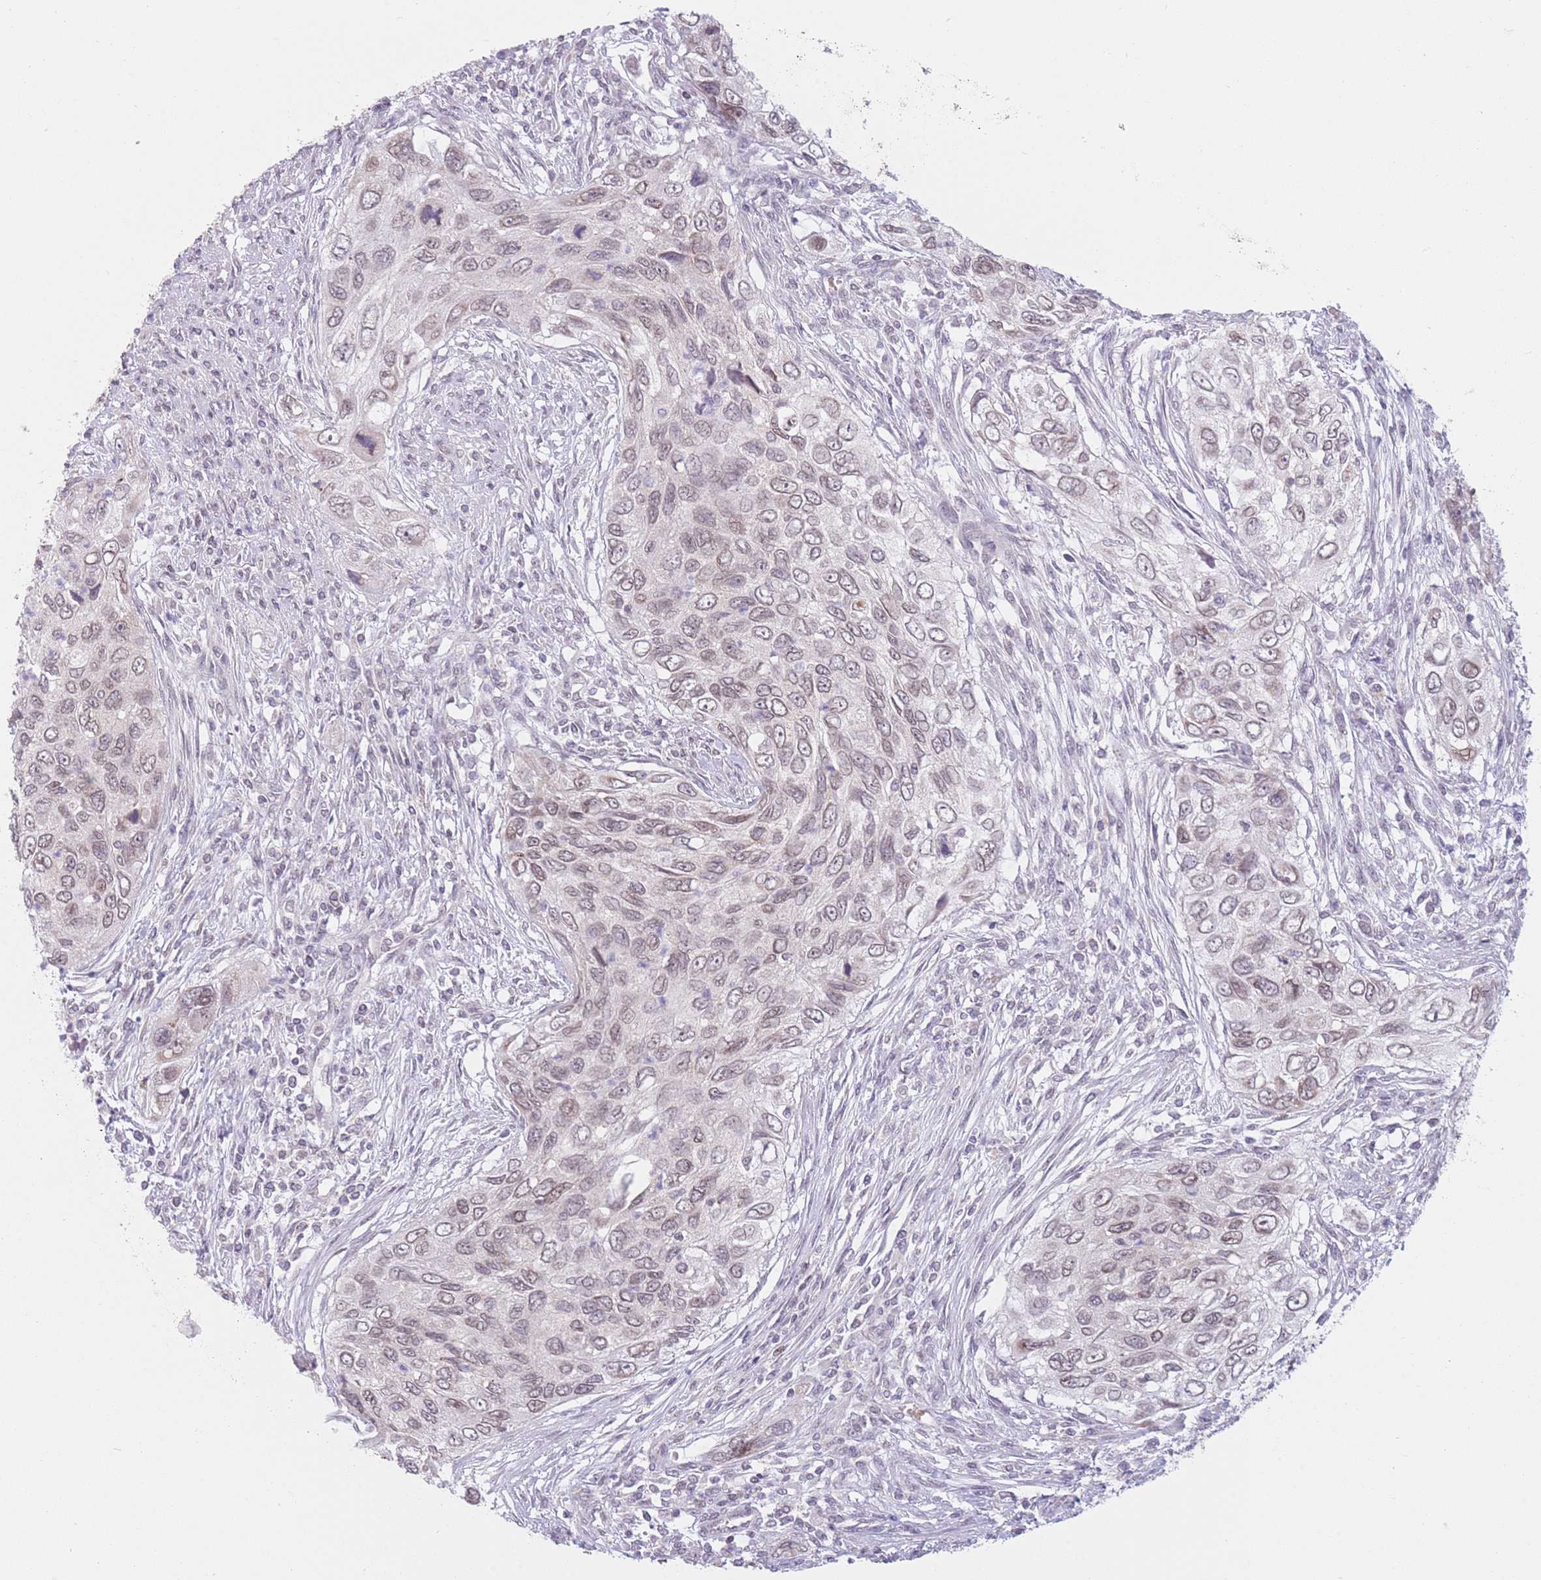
{"staining": {"intensity": "weak", "quantity": ">75%", "location": "cytoplasmic/membranous,nuclear"}, "tissue": "urothelial cancer", "cell_type": "Tumor cells", "image_type": "cancer", "snomed": [{"axis": "morphology", "description": "Urothelial carcinoma, High grade"}, {"axis": "topography", "description": "Urinary bladder"}], "caption": "A brown stain labels weak cytoplasmic/membranous and nuclear positivity of a protein in human urothelial cancer tumor cells.", "gene": "ZNF574", "patient": {"sex": "female", "age": 60}}